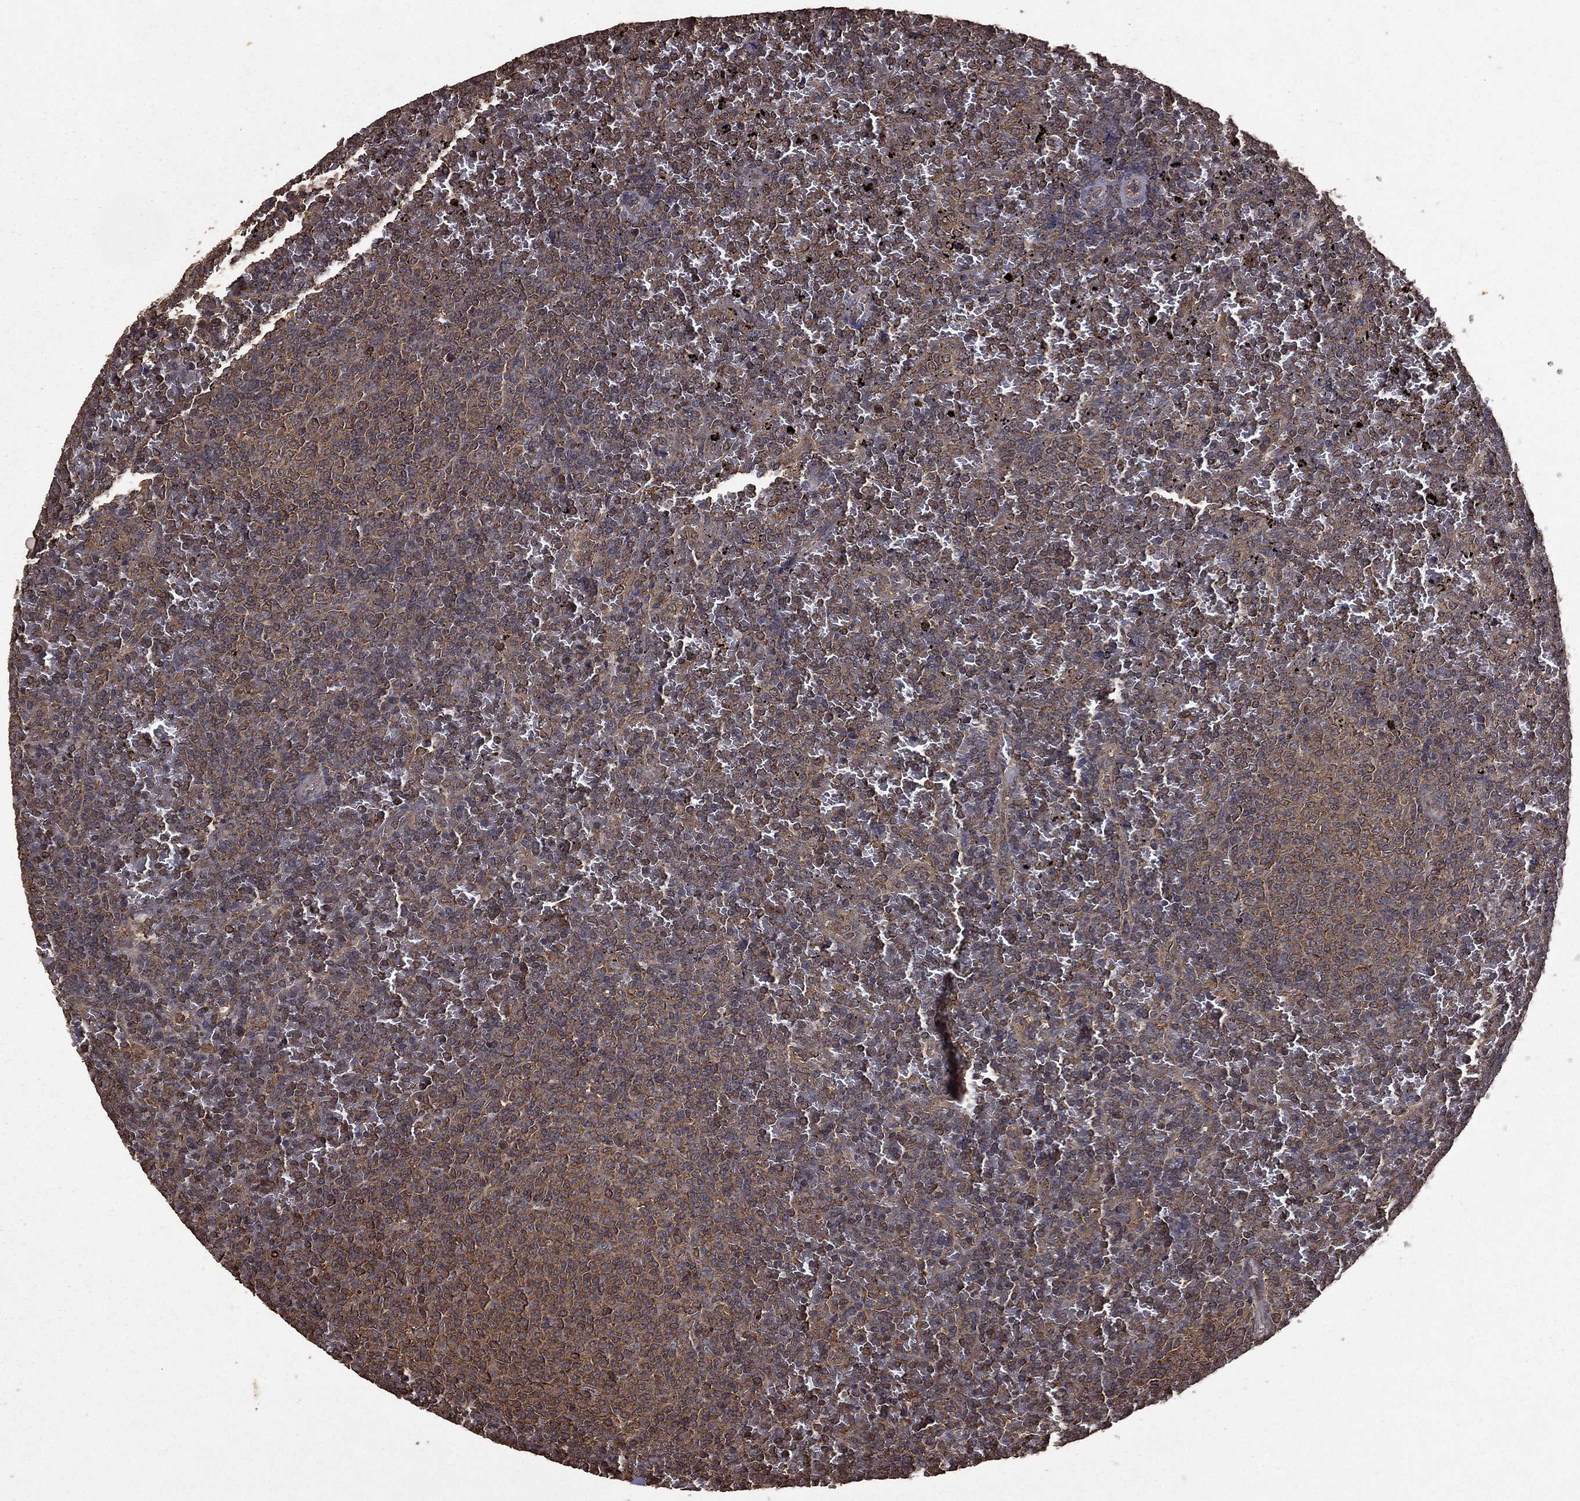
{"staining": {"intensity": "negative", "quantity": "none", "location": "none"}, "tissue": "lymphoma", "cell_type": "Tumor cells", "image_type": "cancer", "snomed": [{"axis": "morphology", "description": "Malignant lymphoma, non-Hodgkin's type, Low grade"}, {"axis": "topography", "description": "Spleen"}], "caption": "The IHC photomicrograph has no significant positivity in tumor cells of malignant lymphoma, non-Hodgkin's type (low-grade) tissue. (Brightfield microscopy of DAB IHC at high magnification).", "gene": "BIRC6", "patient": {"sex": "female", "age": 77}}